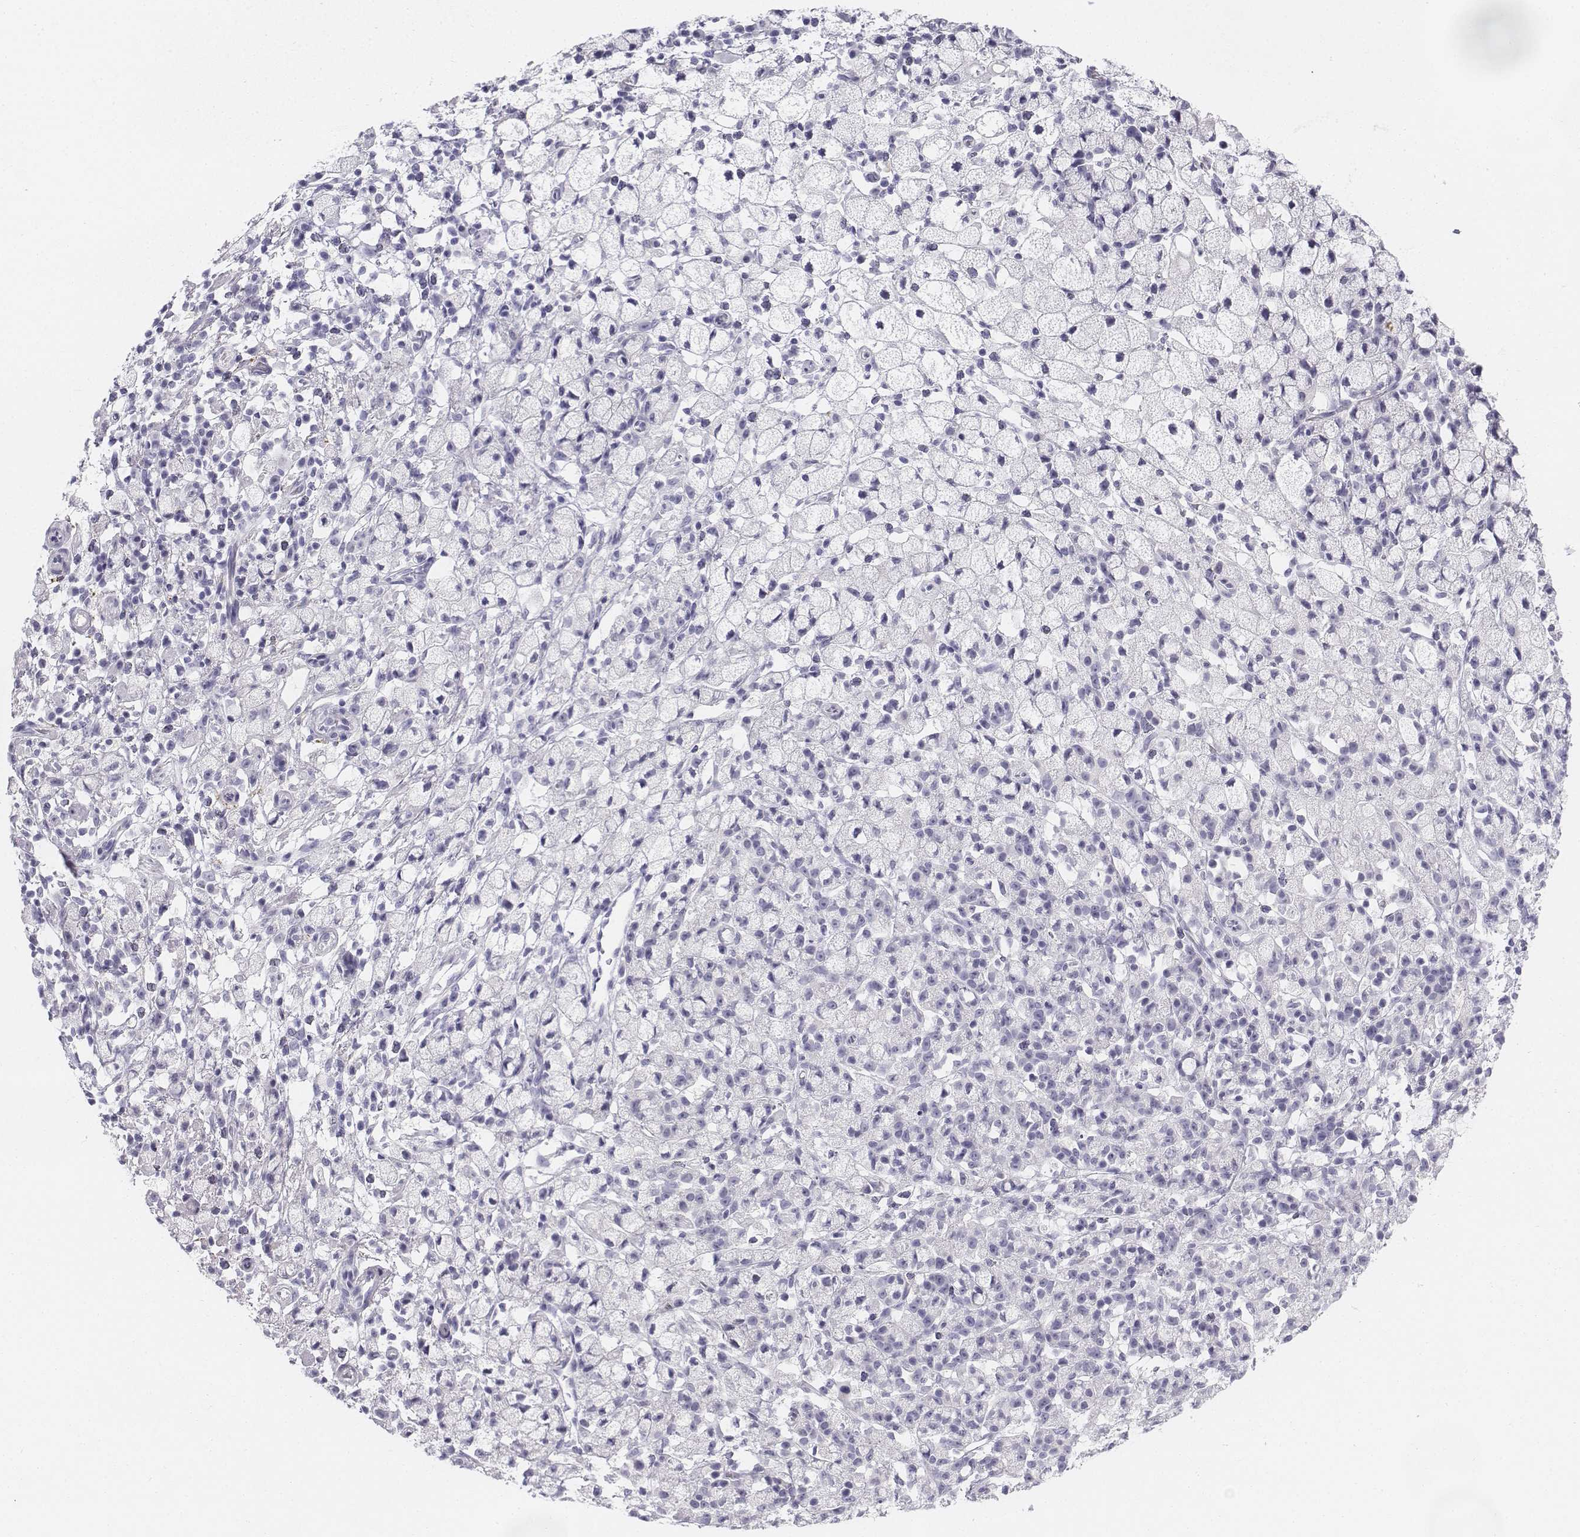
{"staining": {"intensity": "negative", "quantity": "none", "location": "none"}, "tissue": "stomach cancer", "cell_type": "Tumor cells", "image_type": "cancer", "snomed": [{"axis": "morphology", "description": "Adenocarcinoma, NOS"}, {"axis": "topography", "description": "Stomach"}], "caption": "Tumor cells are negative for protein expression in human stomach cancer.", "gene": "TH", "patient": {"sex": "male", "age": 58}}